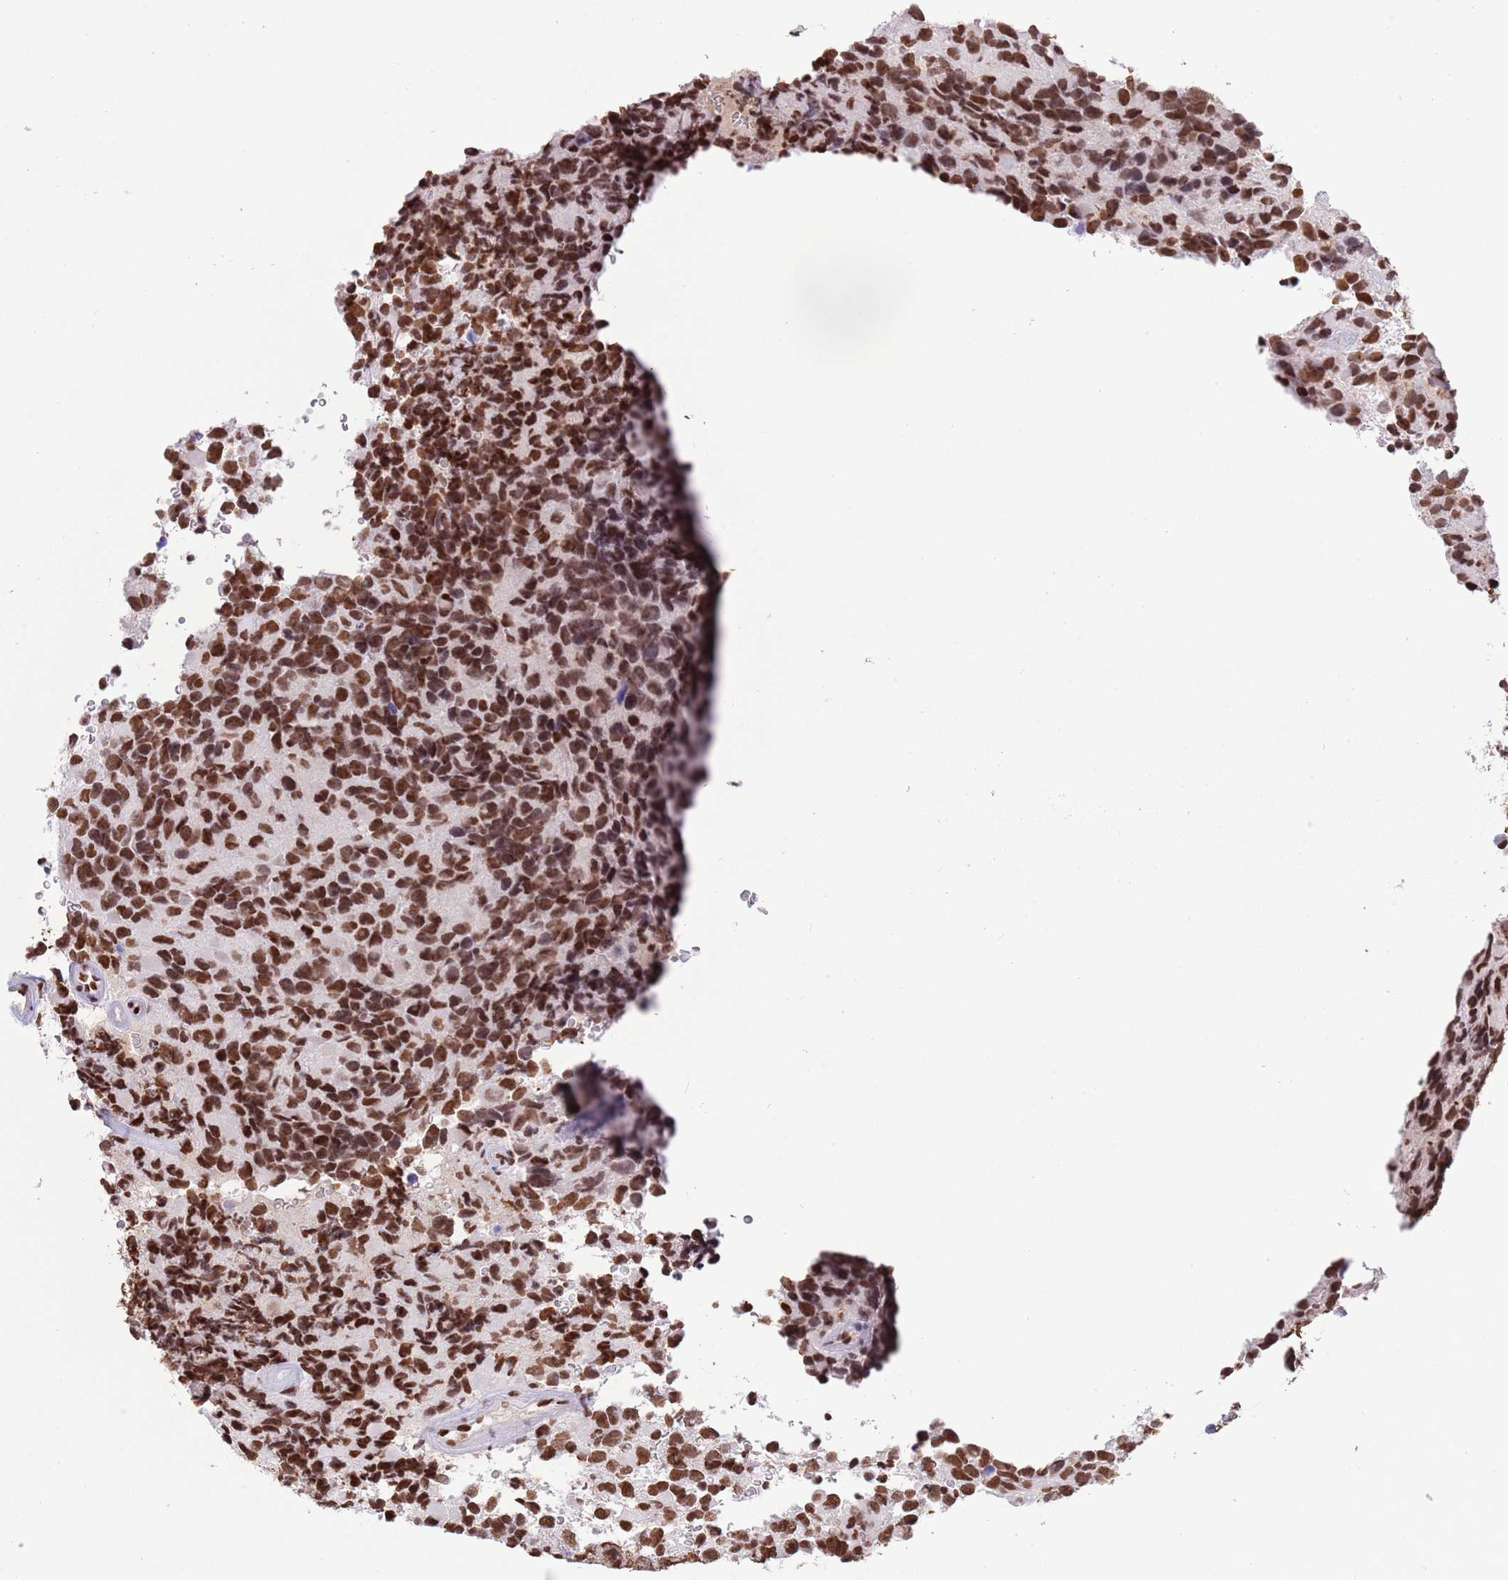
{"staining": {"intensity": "moderate", "quantity": ">75%", "location": "nuclear"}, "tissue": "glioma", "cell_type": "Tumor cells", "image_type": "cancer", "snomed": [{"axis": "morphology", "description": "Glioma, malignant, High grade"}, {"axis": "topography", "description": "Brain"}], "caption": "Immunohistochemistry (IHC) of human glioma displays medium levels of moderate nuclear positivity in approximately >75% of tumor cells. Nuclei are stained in blue.", "gene": "TRIM32", "patient": {"sex": "male", "age": 77}}